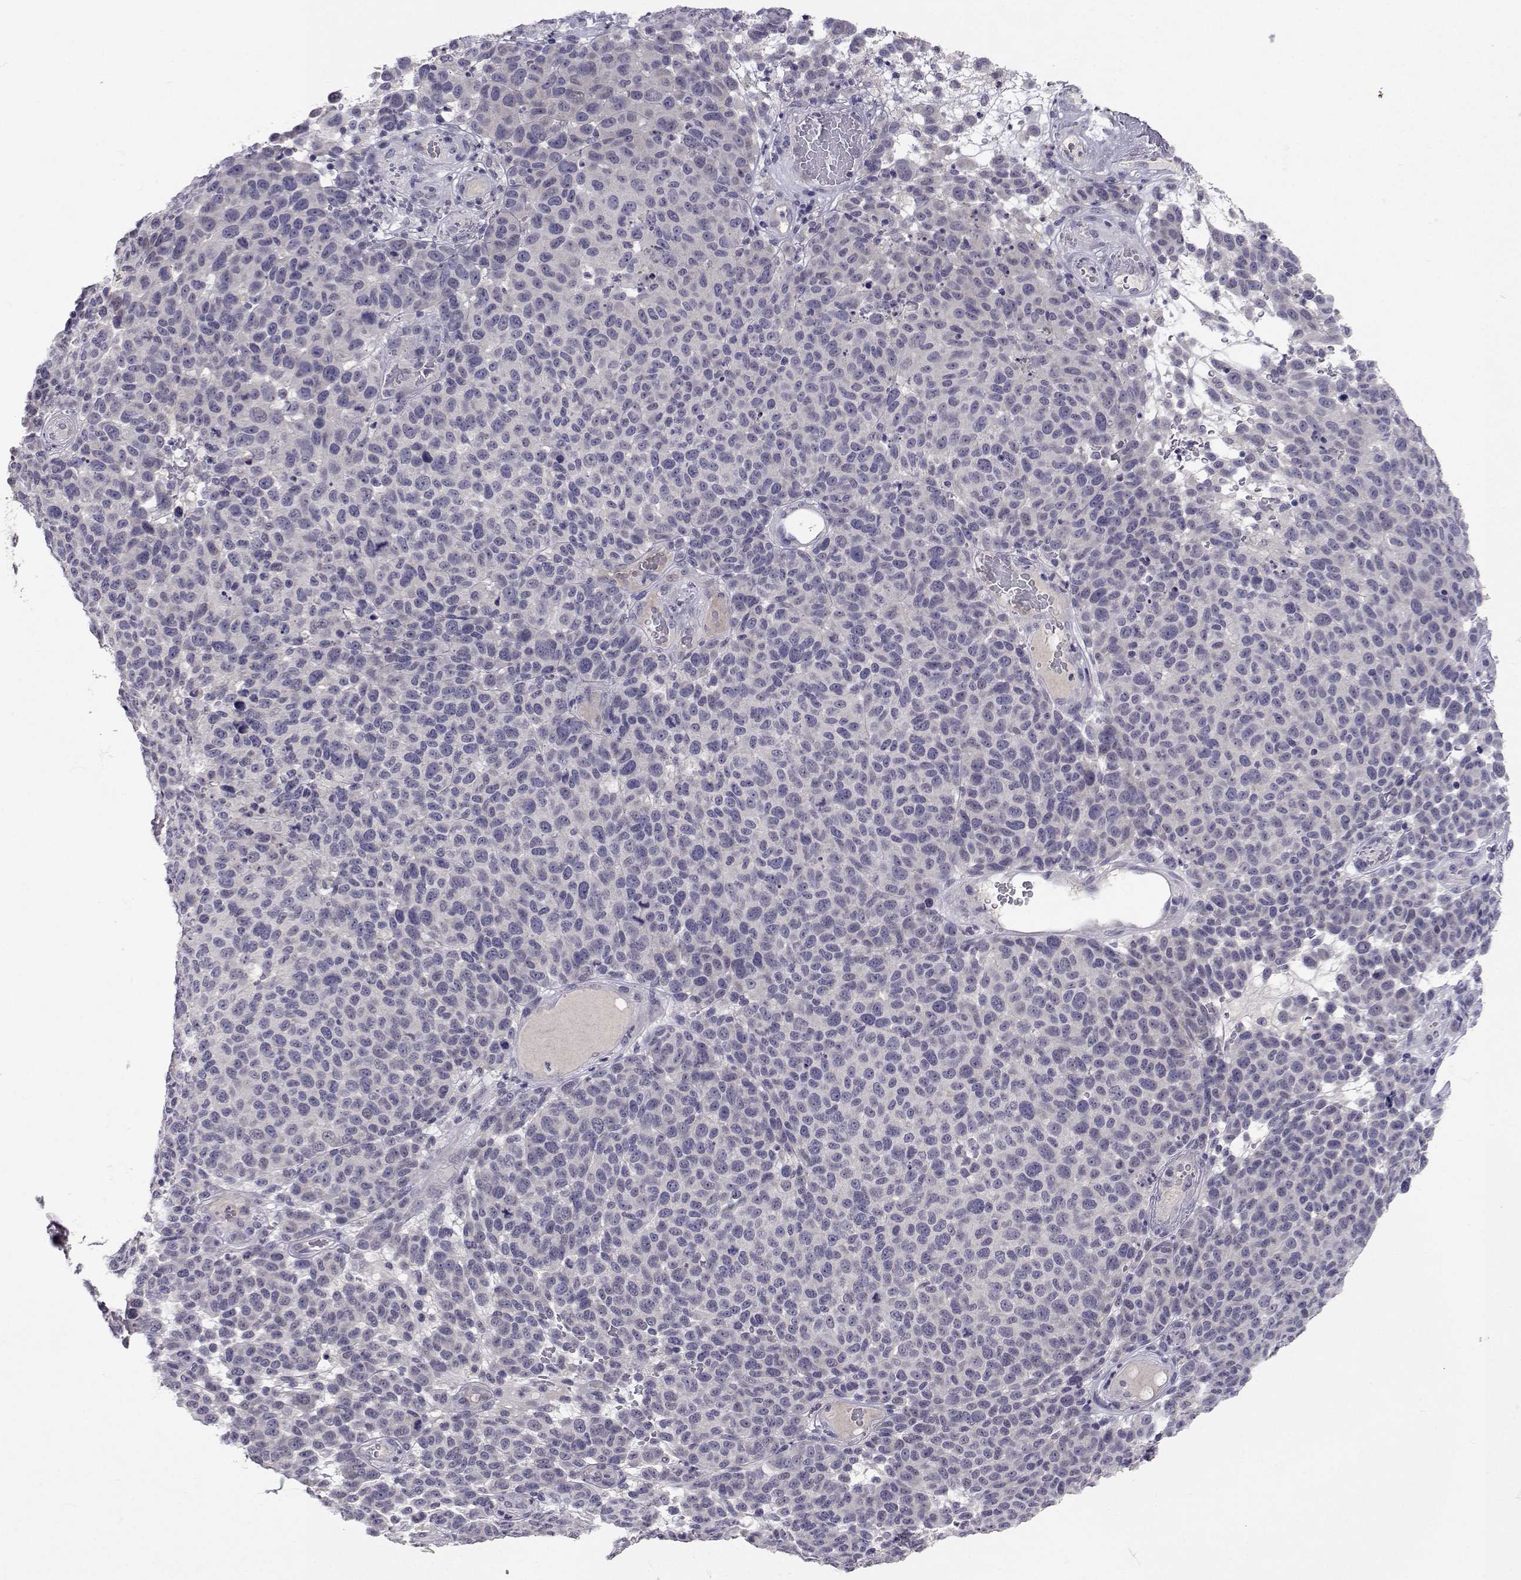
{"staining": {"intensity": "negative", "quantity": "none", "location": "none"}, "tissue": "melanoma", "cell_type": "Tumor cells", "image_type": "cancer", "snomed": [{"axis": "morphology", "description": "Malignant melanoma, NOS"}, {"axis": "topography", "description": "Skin"}], "caption": "Micrograph shows no protein positivity in tumor cells of malignant melanoma tissue.", "gene": "SLC6A3", "patient": {"sex": "male", "age": 59}}